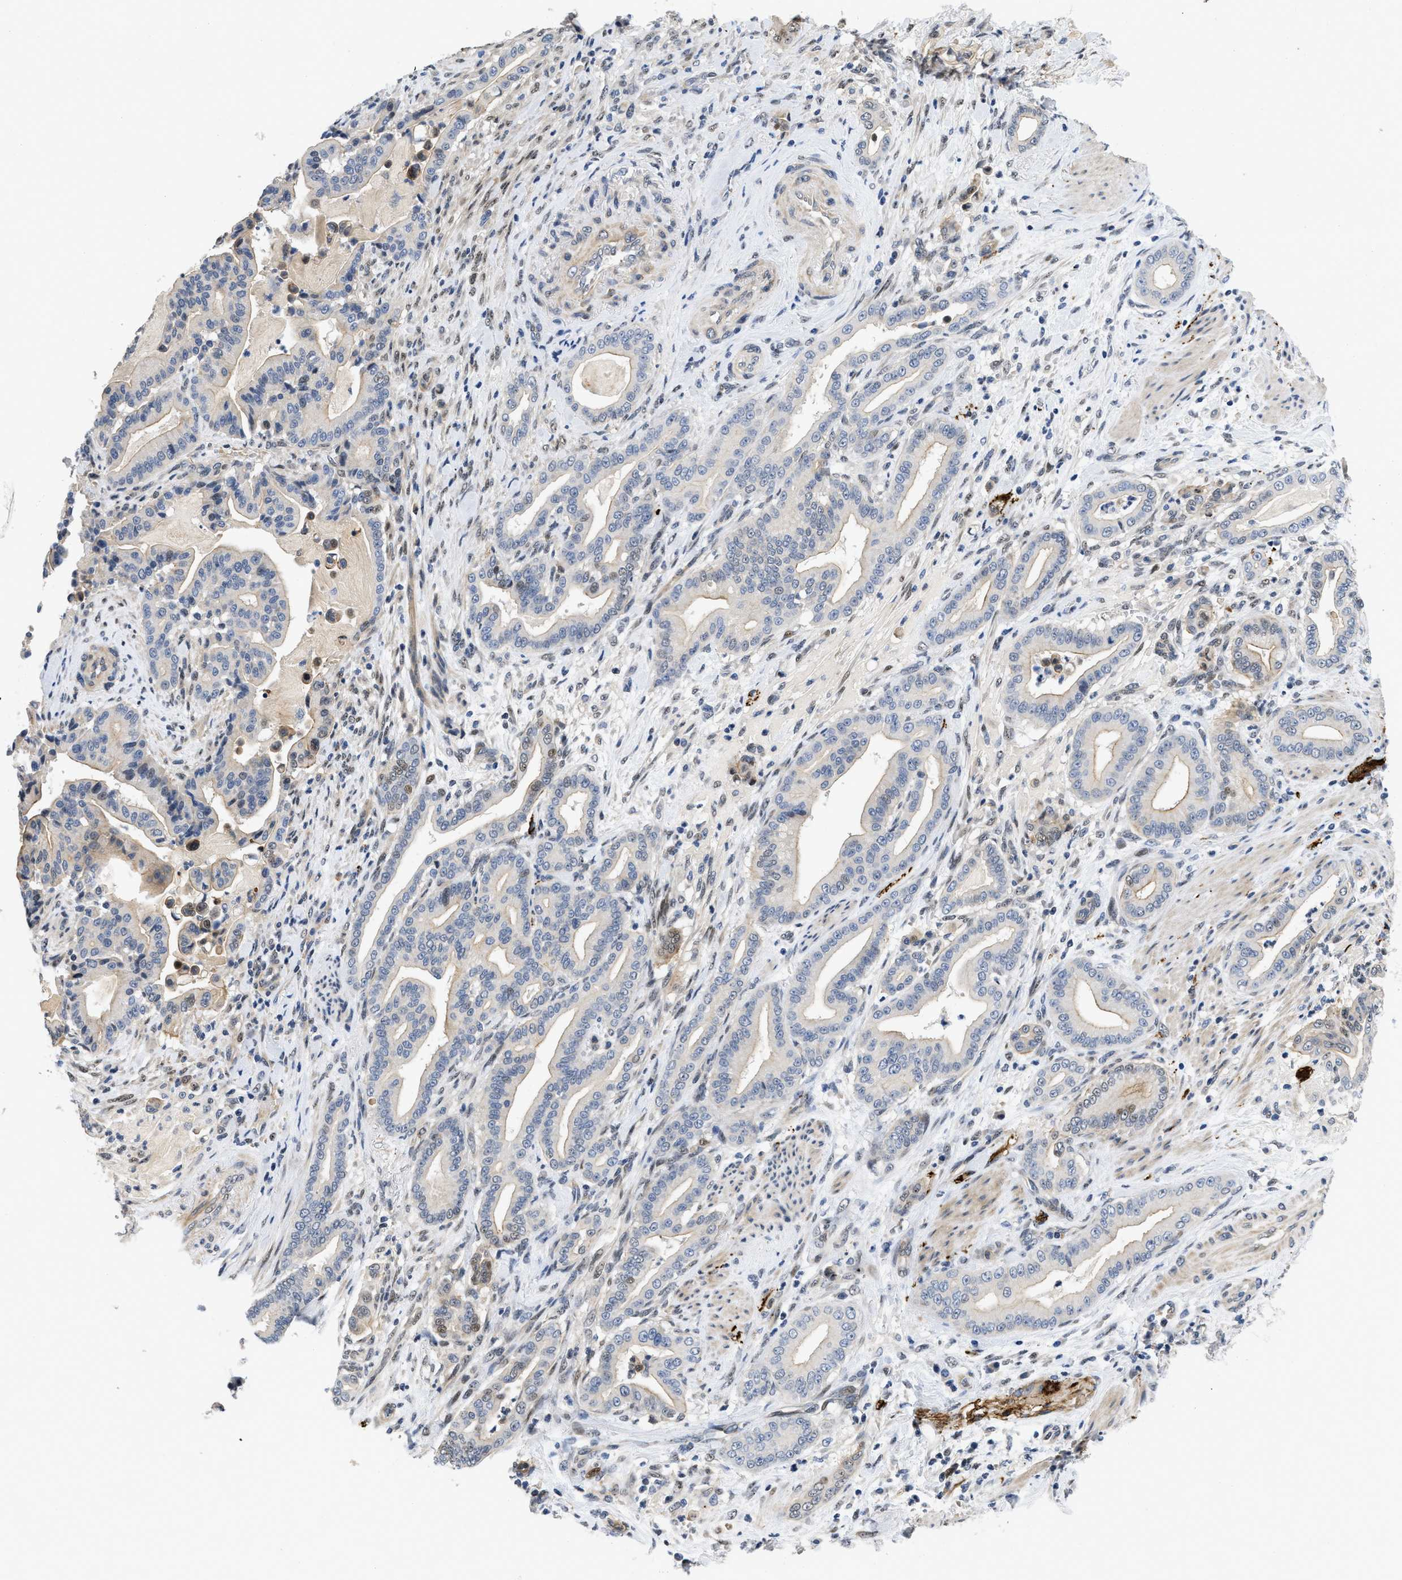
{"staining": {"intensity": "weak", "quantity": "25%-75%", "location": "cytoplasmic/membranous,nuclear"}, "tissue": "pancreatic cancer", "cell_type": "Tumor cells", "image_type": "cancer", "snomed": [{"axis": "morphology", "description": "Normal tissue, NOS"}, {"axis": "morphology", "description": "Adenocarcinoma, NOS"}, {"axis": "topography", "description": "Pancreas"}], "caption": "Approximately 25%-75% of tumor cells in human pancreatic cancer exhibit weak cytoplasmic/membranous and nuclear protein staining as visualized by brown immunohistochemical staining.", "gene": "VIP", "patient": {"sex": "male", "age": 63}}